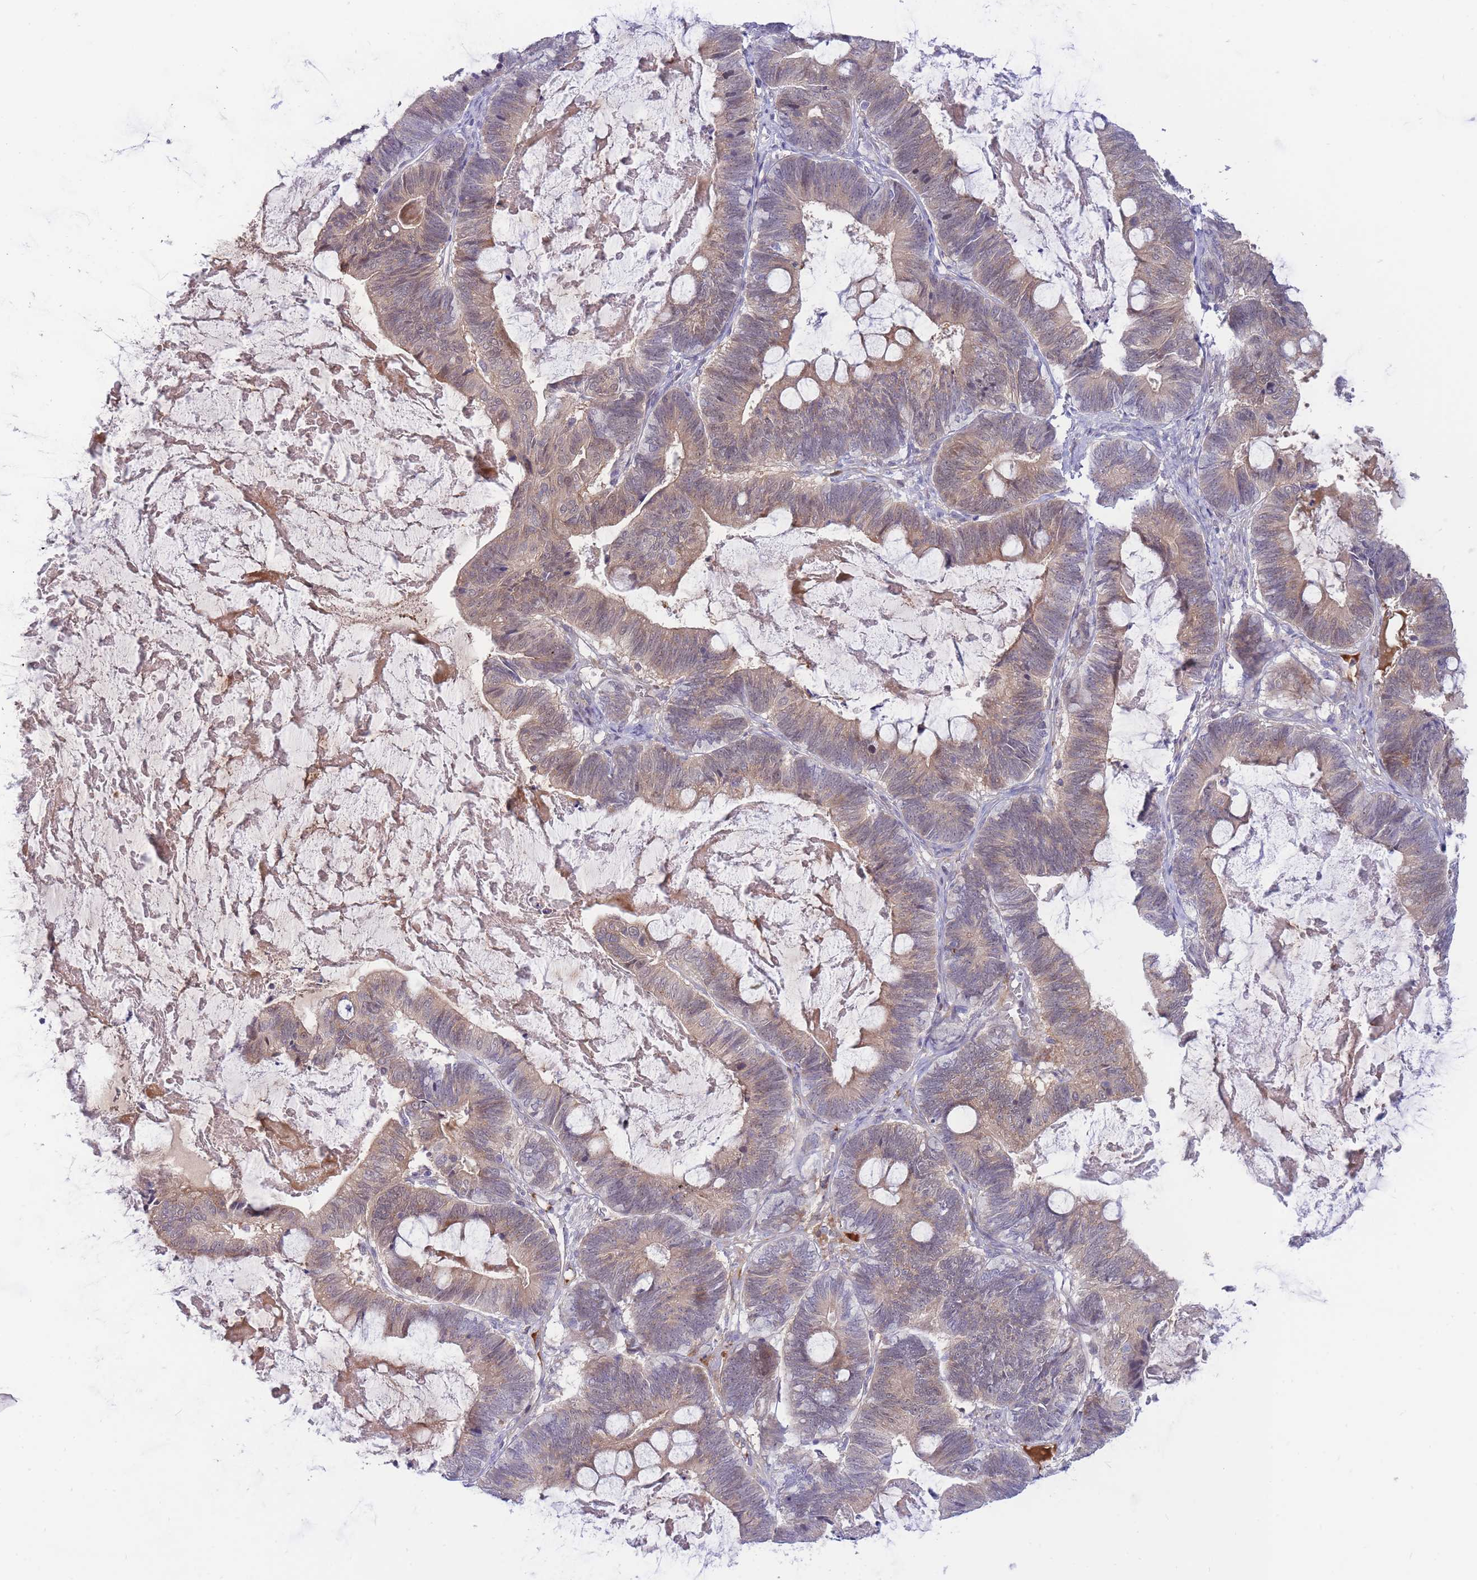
{"staining": {"intensity": "weak", "quantity": "25%-75%", "location": "cytoplasmic/membranous"}, "tissue": "ovarian cancer", "cell_type": "Tumor cells", "image_type": "cancer", "snomed": [{"axis": "morphology", "description": "Cystadenocarcinoma, mucinous, NOS"}, {"axis": "topography", "description": "Ovary"}], "caption": "Mucinous cystadenocarcinoma (ovarian) stained with a brown dye reveals weak cytoplasmic/membranous positive expression in approximately 25%-75% of tumor cells.", "gene": "APOL4", "patient": {"sex": "female", "age": 61}}